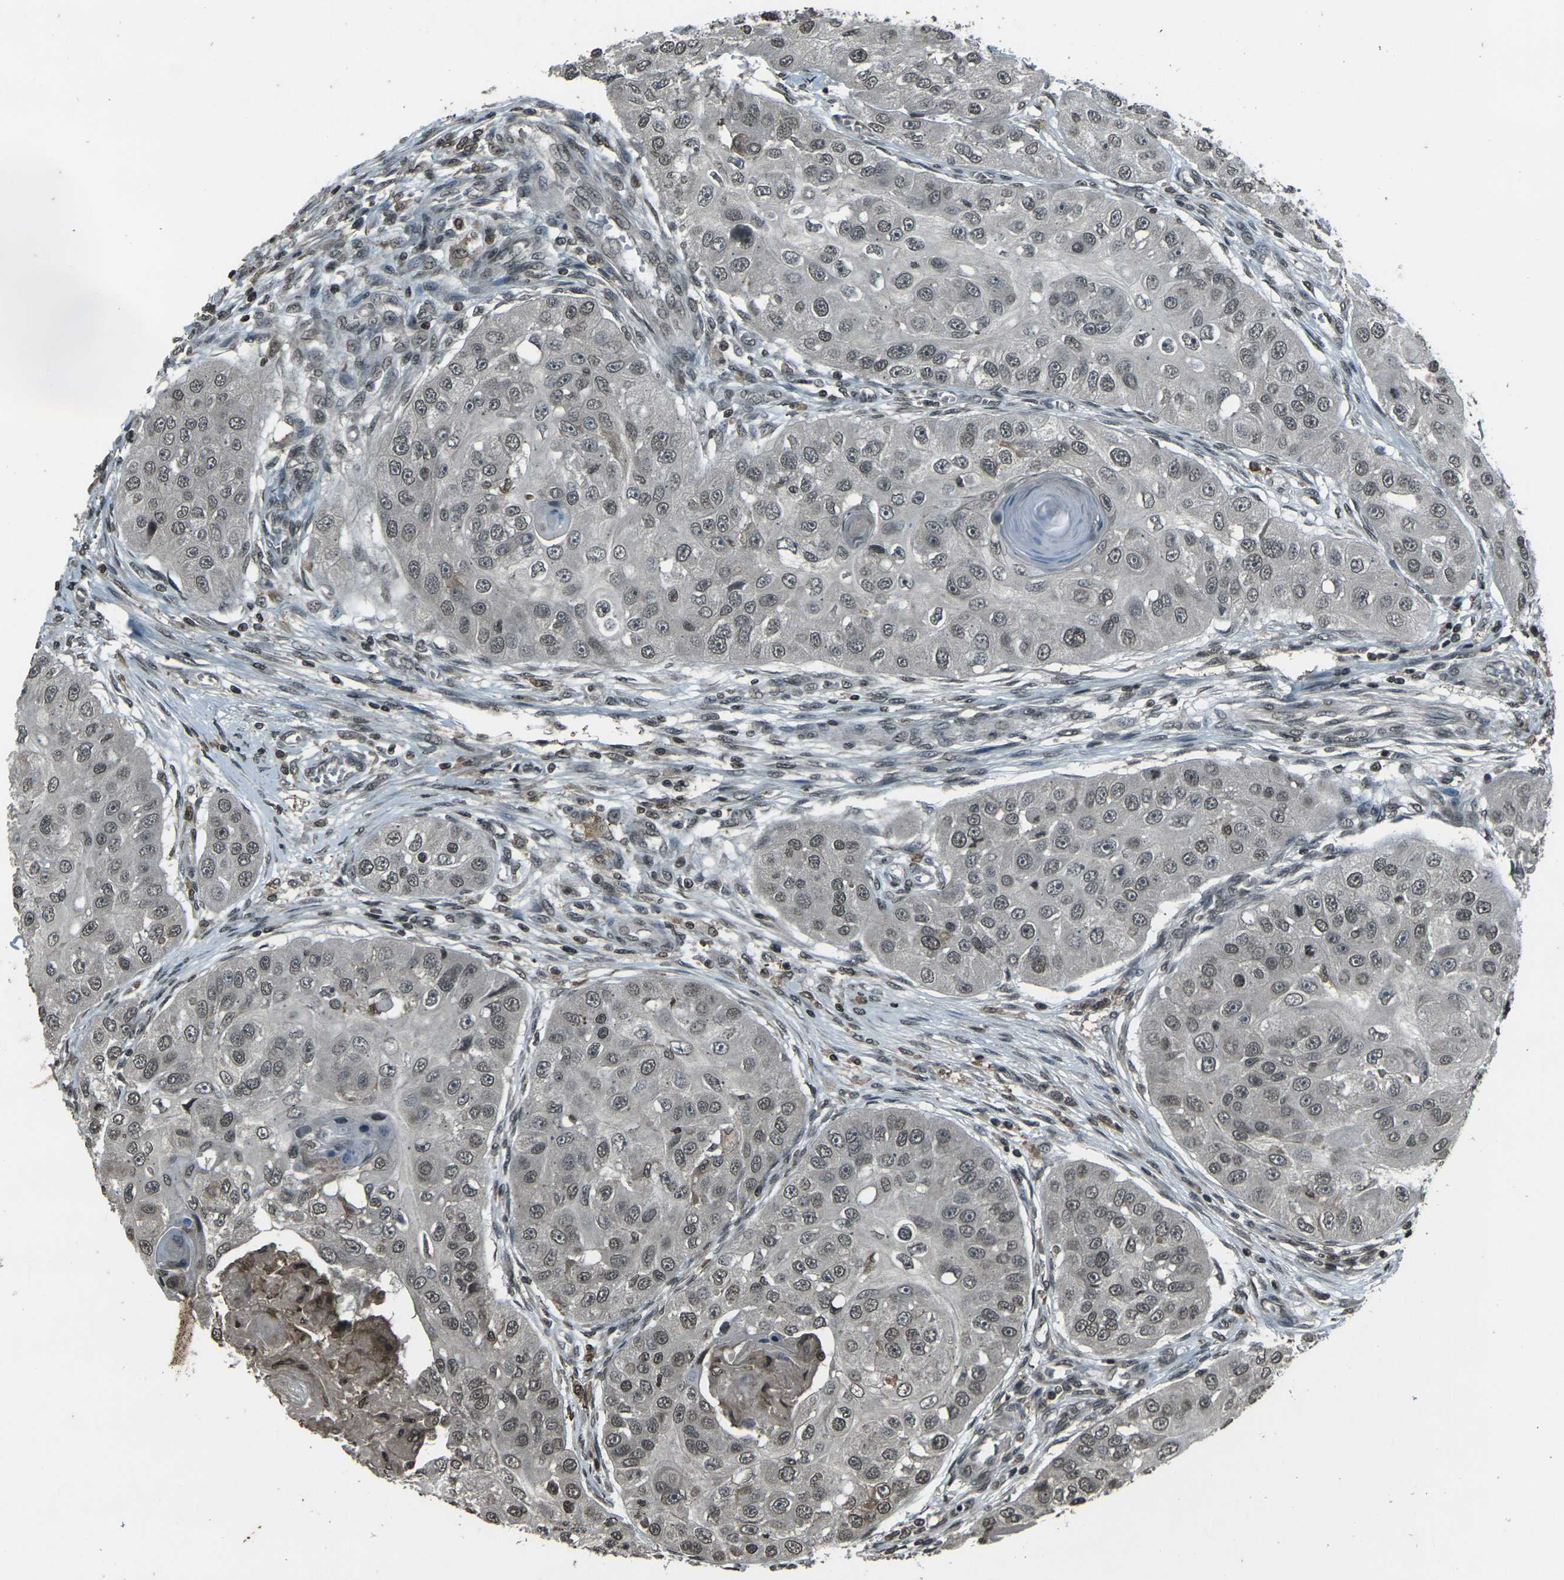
{"staining": {"intensity": "weak", "quantity": "25%-75%", "location": "nuclear"}, "tissue": "head and neck cancer", "cell_type": "Tumor cells", "image_type": "cancer", "snomed": [{"axis": "morphology", "description": "Normal tissue, NOS"}, {"axis": "morphology", "description": "Squamous cell carcinoma, NOS"}, {"axis": "topography", "description": "Skeletal muscle"}, {"axis": "topography", "description": "Head-Neck"}], "caption": "Head and neck squamous cell carcinoma stained with immunohistochemistry (IHC) demonstrates weak nuclear positivity in about 25%-75% of tumor cells. (IHC, brightfield microscopy, high magnification).", "gene": "PRPF8", "patient": {"sex": "male", "age": 51}}